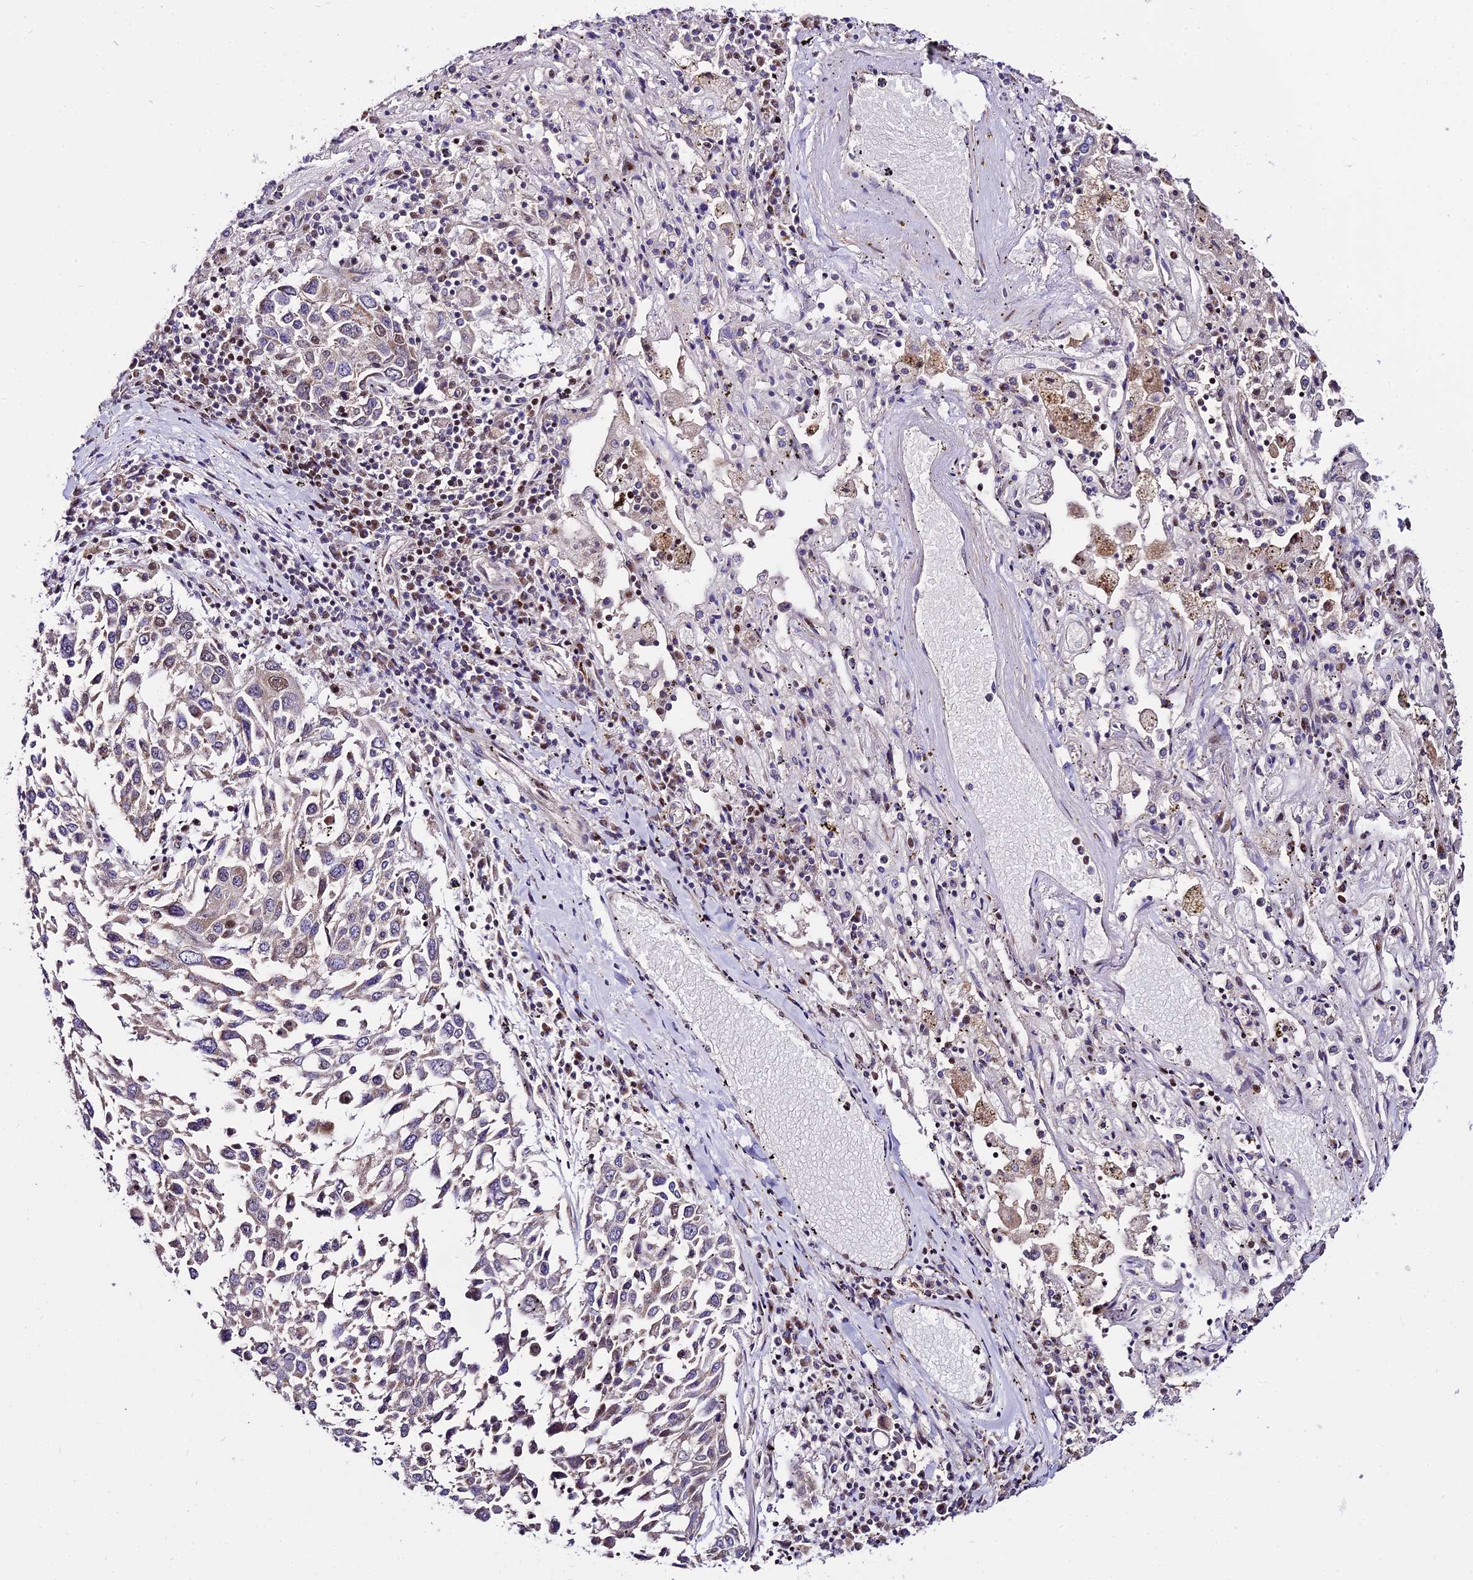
{"staining": {"intensity": "negative", "quantity": "none", "location": "none"}, "tissue": "lung cancer", "cell_type": "Tumor cells", "image_type": "cancer", "snomed": [{"axis": "morphology", "description": "Squamous cell carcinoma, NOS"}, {"axis": "topography", "description": "Lung"}], "caption": "This micrograph is of lung cancer (squamous cell carcinoma) stained with immunohistochemistry to label a protein in brown with the nuclei are counter-stained blue. There is no staining in tumor cells.", "gene": "CIB3", "patient": {"sex": "male", "age": 65}}